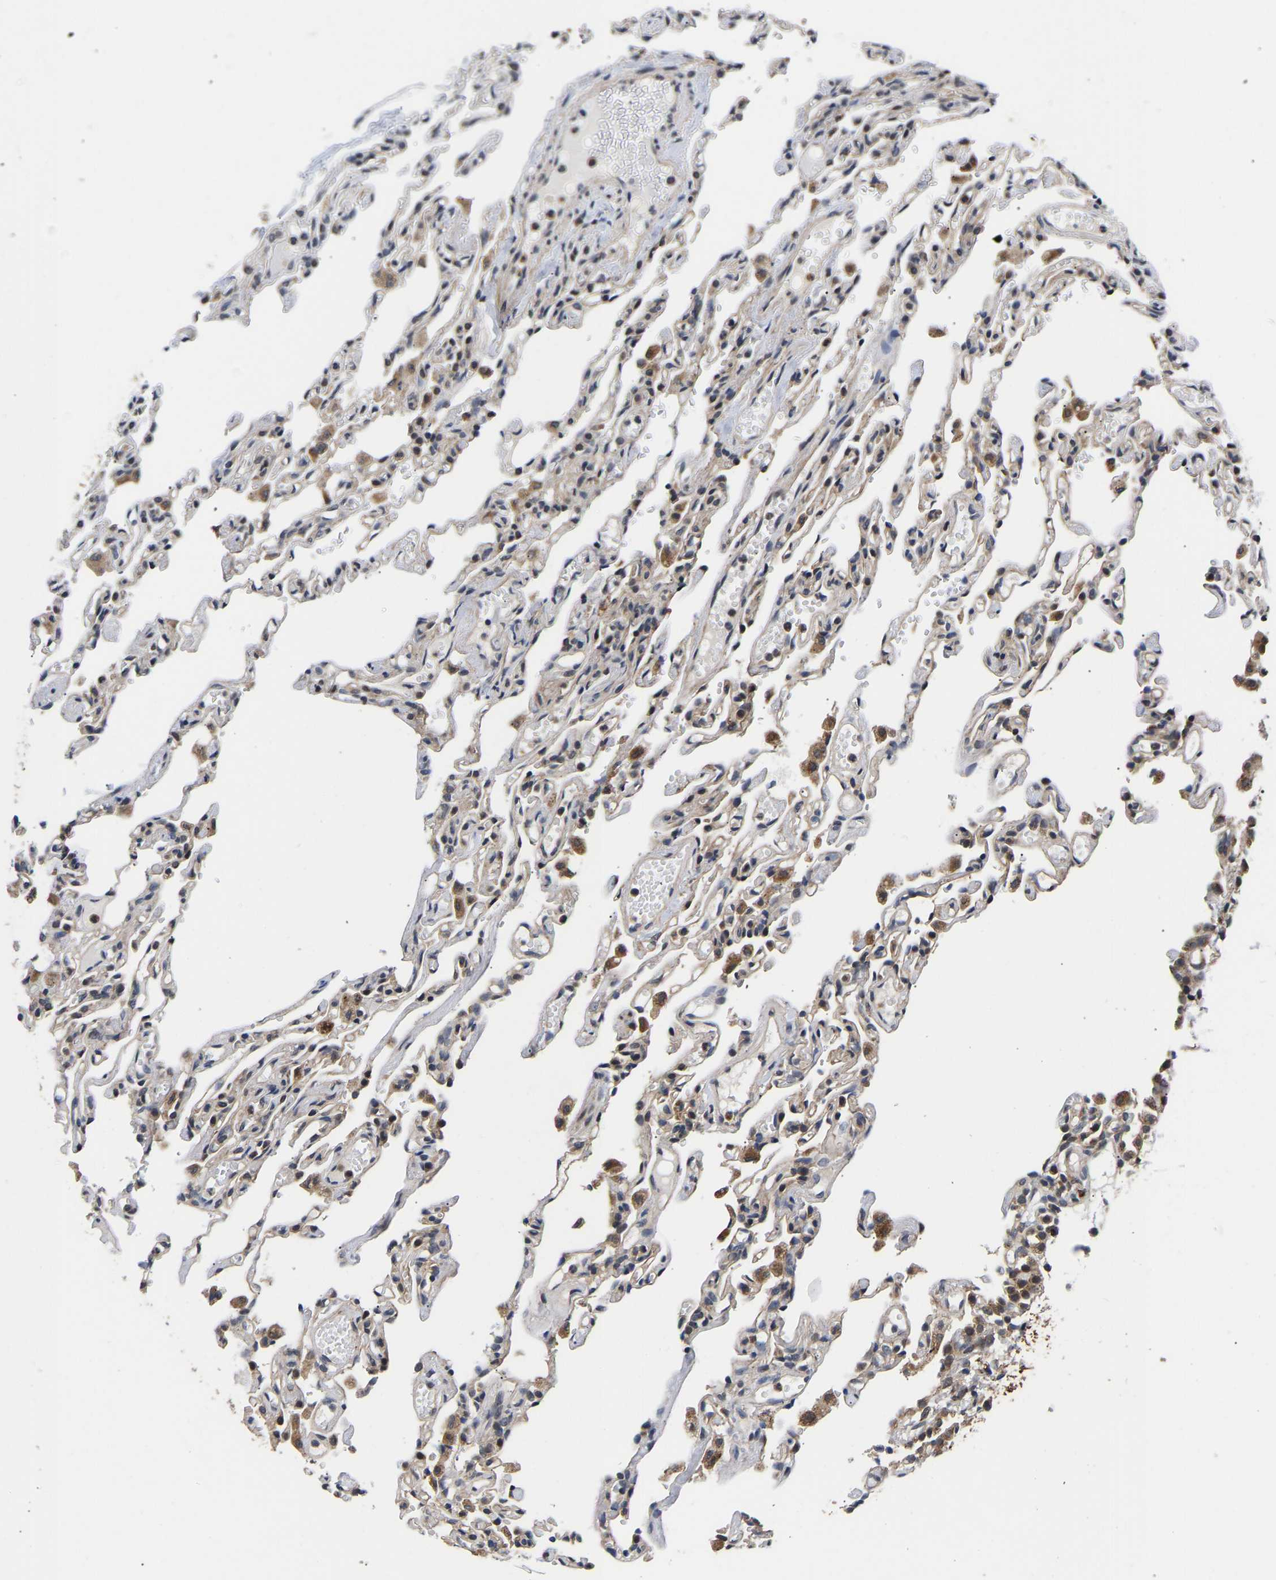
{"staining": {"intensity": "weak", "quantity": "25%-75%", "location": "cytoplasmic/membranous"}, "tissue": "lung", "cell_type": "Alveolar cells", "image_type": "normal", "snomed": [{"axis": "morphology", "description": "Normal tissue, NOS"}, {"axis": "topography", "description": "Lung"}], "caption": "Lung stained with a brown dye shows weak cytoplasmic/membranous positive staining in about 25%-75% of alveolar cells.", "gene": "METTL16", "patient": {"sex": "male", "age": 21}}